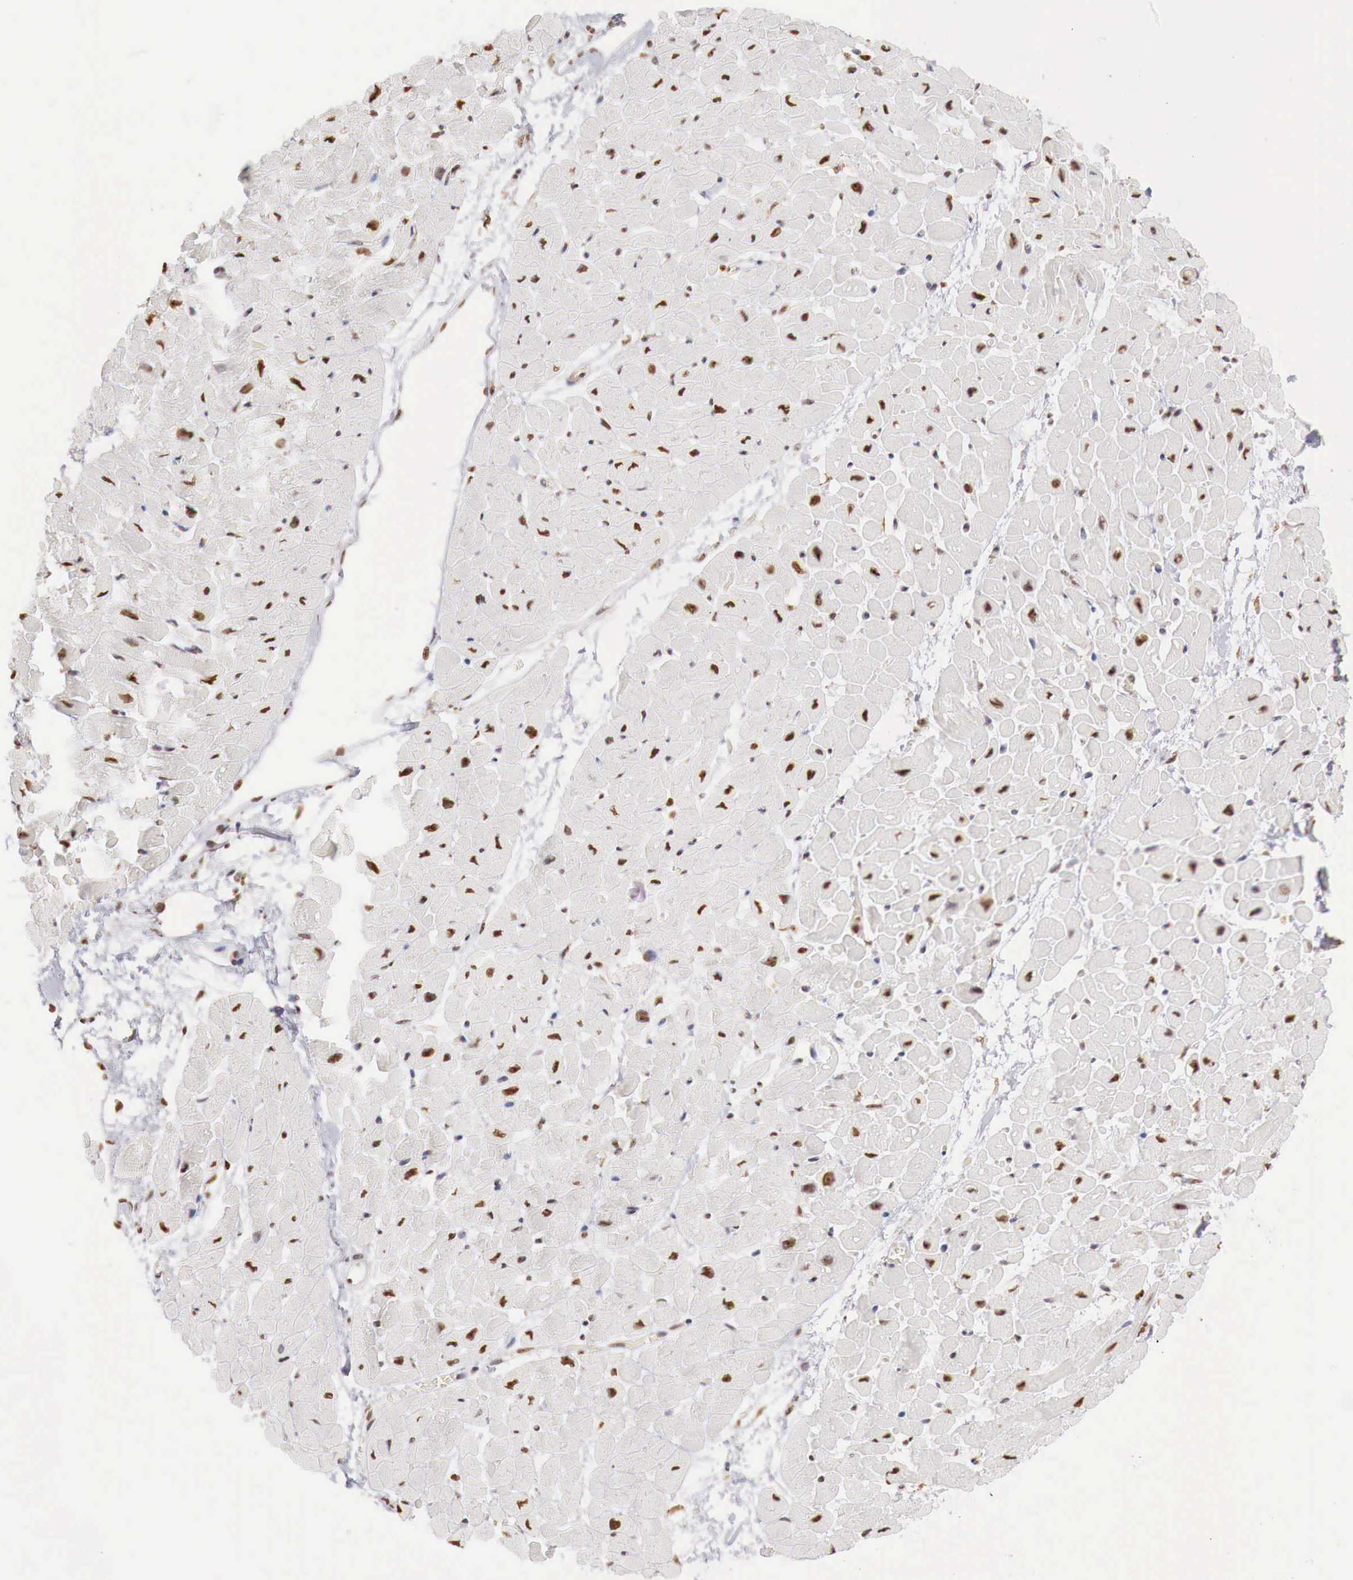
{"staining": {"intensity": "strong", "quantity": ">75%", "location": "nuclear"}, "tissue": "heart muscle", "cell_type": "Cardiomyocytes", "image_type": "normal", "snomed": [{"axis": "morphology", "description": "Normal tissue, NOS"}, {"axis": "topography", "description": "Heart"}], "caption": "This is an image of immunohistochemistry staining of benign heart muscle, which shows strong staining in the nuclear of cardiomyocytes.", "gene": "DKC1", "patient": {"sex": "male", "age": 45}}